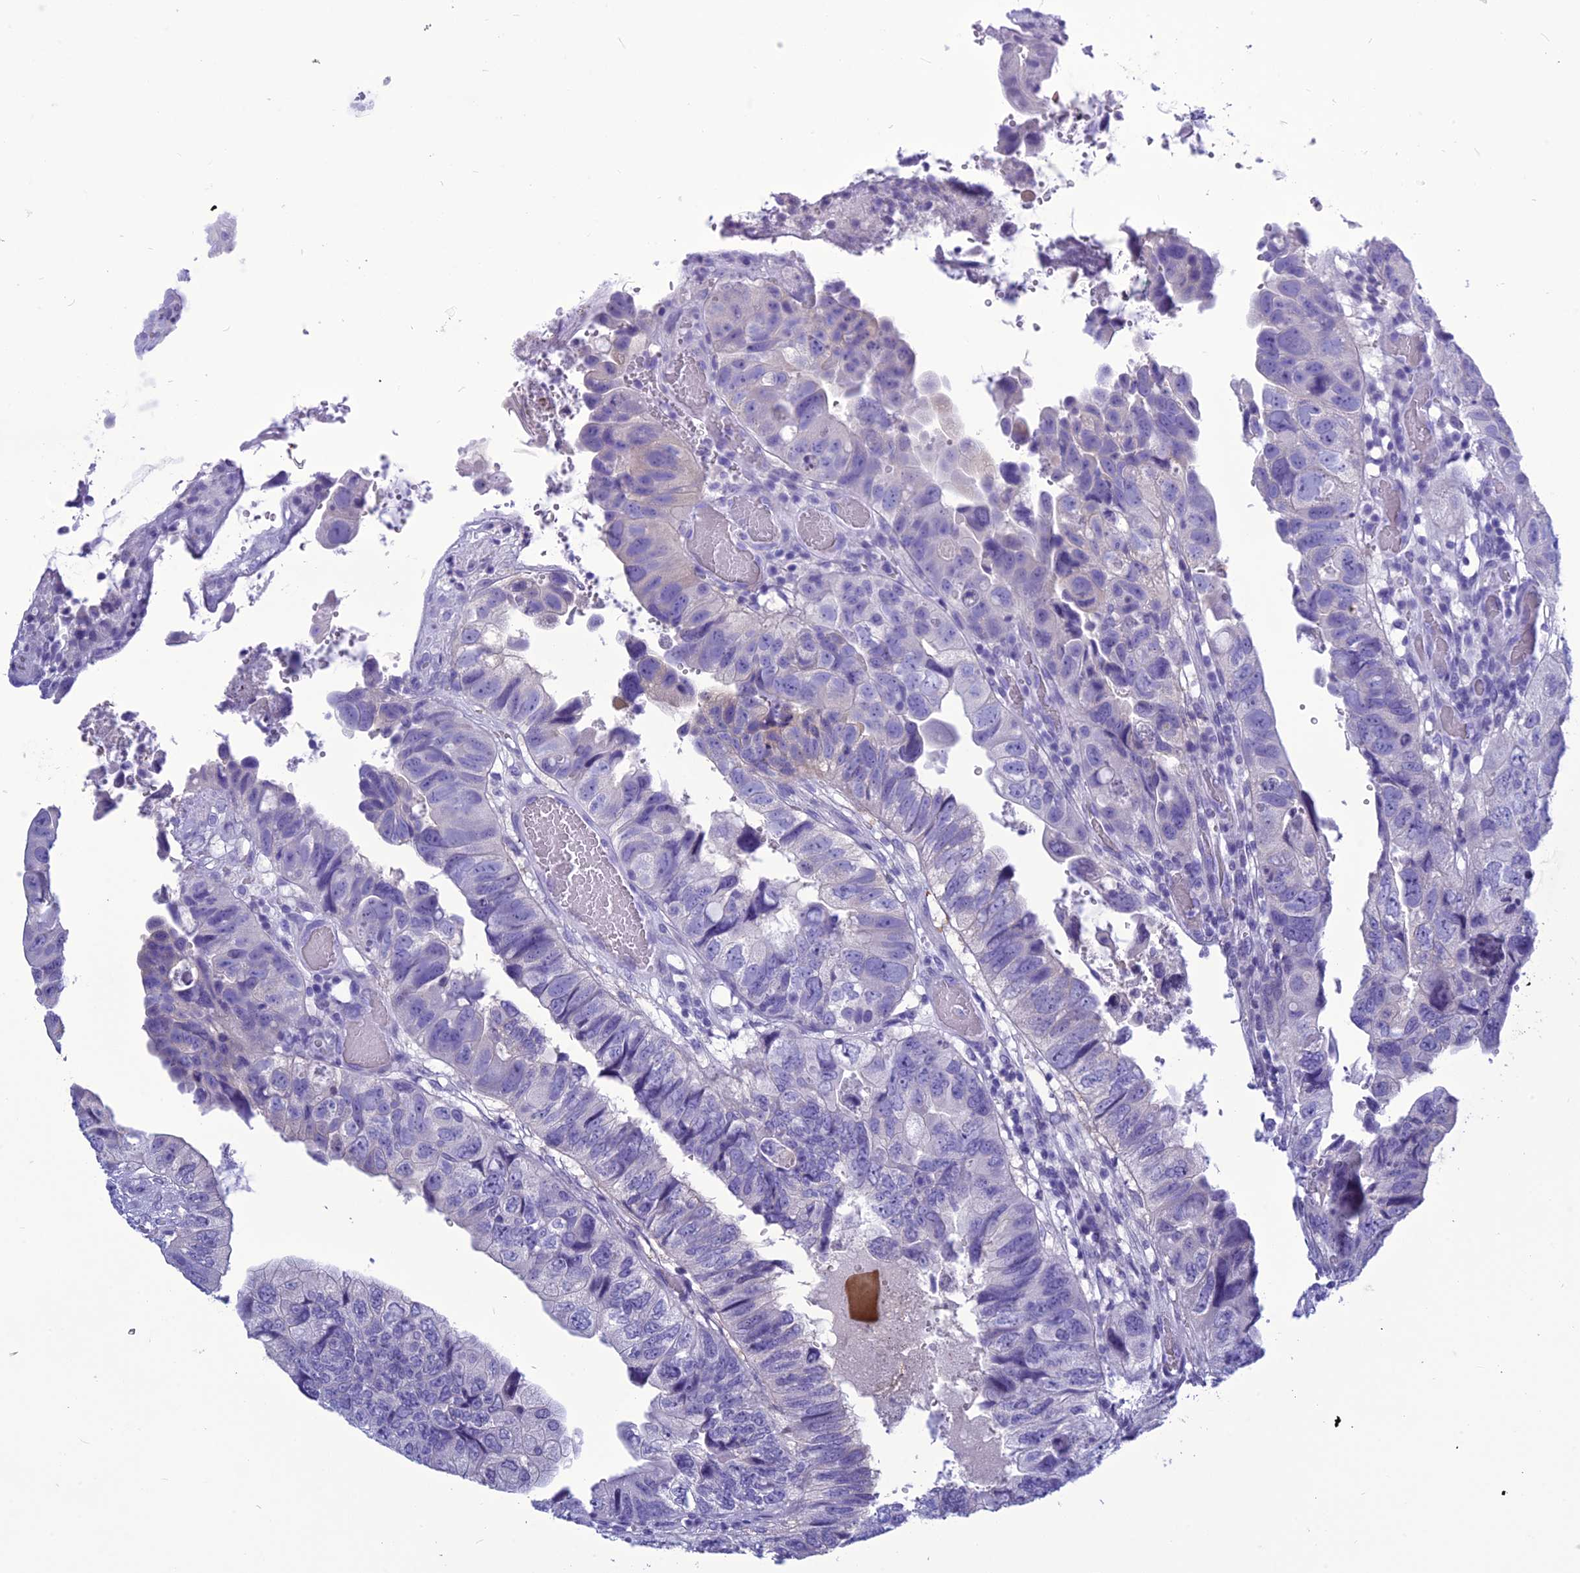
{"staining": {"intensity": "negative", "quantity": "none", "location": "none"}, "tissue": "colorectal cancer", "cell_type": "Tumor cells", "image_type": "cancer", "snomed": [{"axis": "morphology", "description": "Adenocarcinoma, NOS"}, {"axis": "topography", "description": "Rectum"}], "caption": "IHC image of colorectal cancer (adenocarcinoma) stained for a protein (brown), which shows no staining in tumor cells.", "gene": "BBS2", "patient": {"sex": "male", "age": 63}}